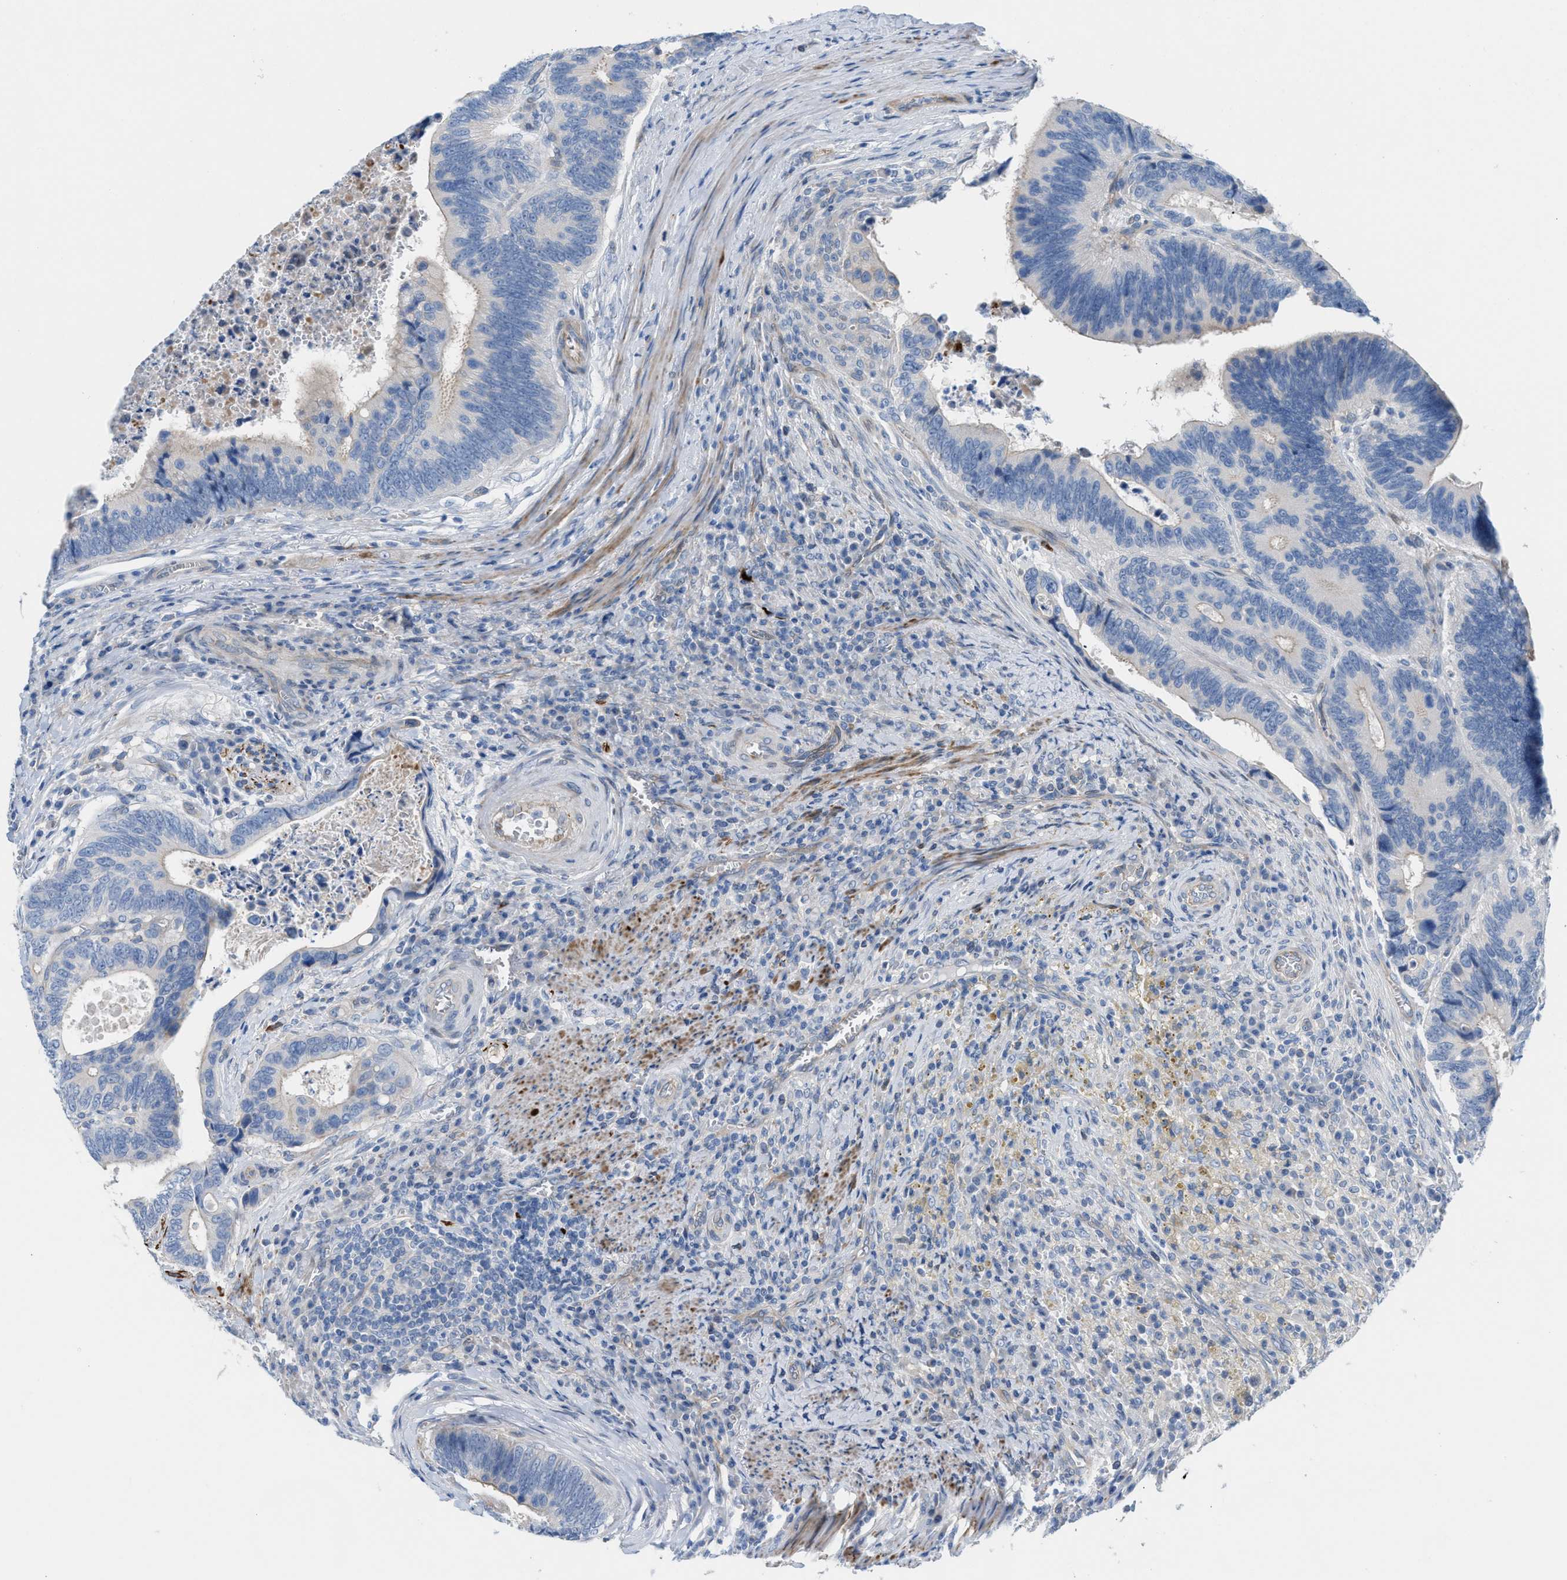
{"staining": {"intensity": "negative", "quantity": "none", "location": "none"}, "tissue": "colorectal cancer", "cell_type": "Tumor cells", "image_type": "cancer", "snomed": [{"axis": "morphology", "description": "Inflammation, NOS"}, {"axis": "morphology", "description": "Adenocarcinoma, NOS"}, {"axis": "topography", "description": "Colon"}], "caption": "Immunohistochemical staining of colorectal cancer (adenocarcinoma) exhibits no significant staining in tumor cells.", "gene": "MPP3", "patient": {"sex": "male", "age": 72}}